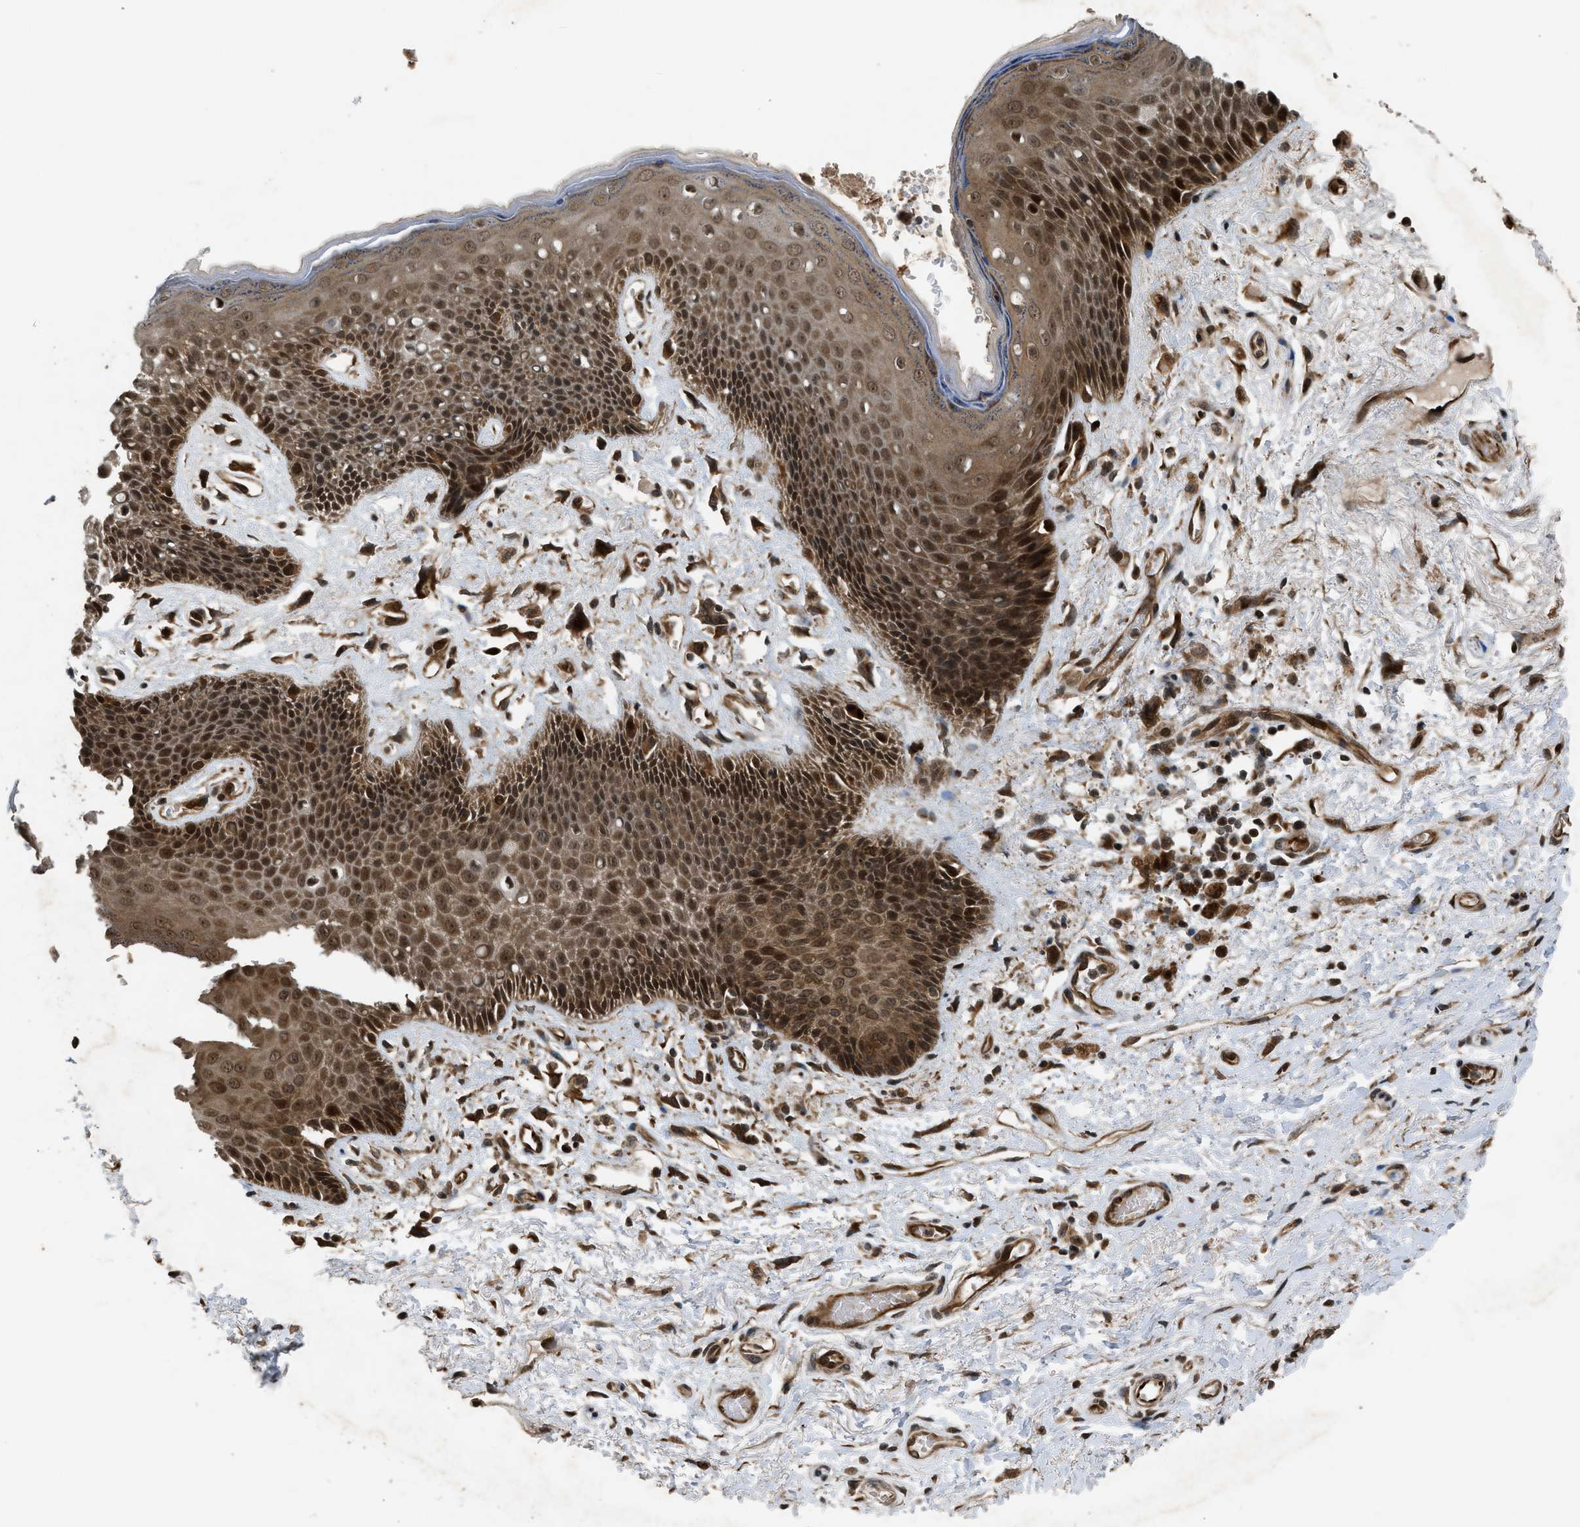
{"staining": {"intensity": "strong", "quantity": ">75%", "location": "cytoplasmic/membranous,nuclear"}, "tissue": "skin", "cell_type": "Epidermal cells", "image_type": "normal", "snomed": [{"axis": "morphology", "description": "Normal tissue, NOS"}, {"axis": "topography", "description": "Anal"}], "caption": "Brown immunohistochemical staining in normal skin exhibits strong cytoplasmic/membranous,nuclear positivity in about >75% of epidermal cells. (DAB (3,3'-diaminobenzidine) IHC with brightfield microscopy, high magnification).", "gene": "TXNL1", "patient": {"sex": "female", "age": 46}}